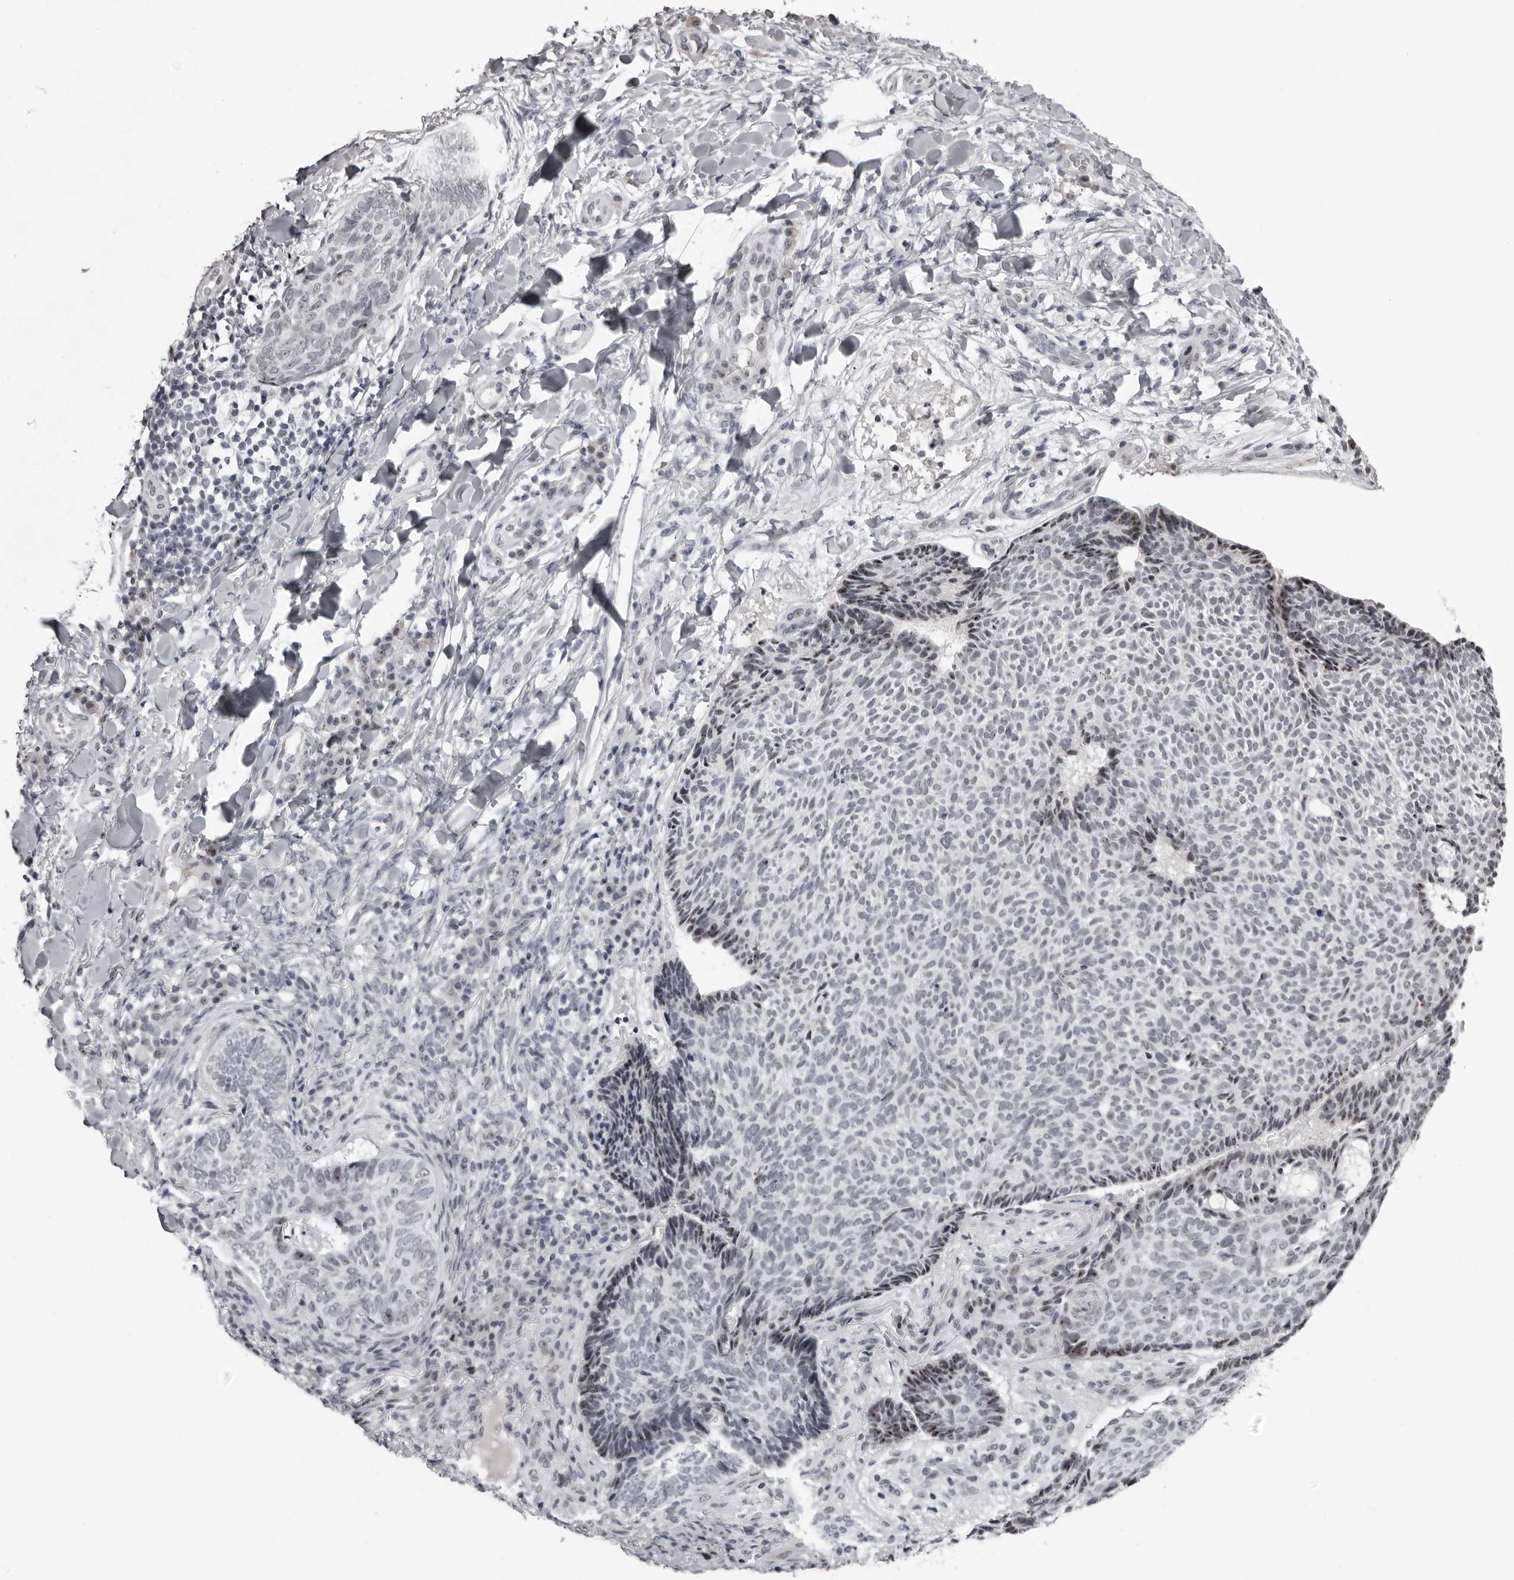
{"staining": {"intensity": "negative", "quantity": "none", "location": "none"}, "tissue": "skin cancer", "cell_type": "Tumor cells", "image_type": "cancer", "snomed": [{"axis": "morphology", "description": "Normal tissue, NOS"}, {"axis": "morphology", "description": "Basal cell carcinoma"}, {"axis": "topography", "description": "Skin"}], "caption": "Tumor cells are negative for protein expression in human skin cancer (basal cell carcinoma).", "gene": "HELZ", "patient": {"sex": "male", "age": 50}}